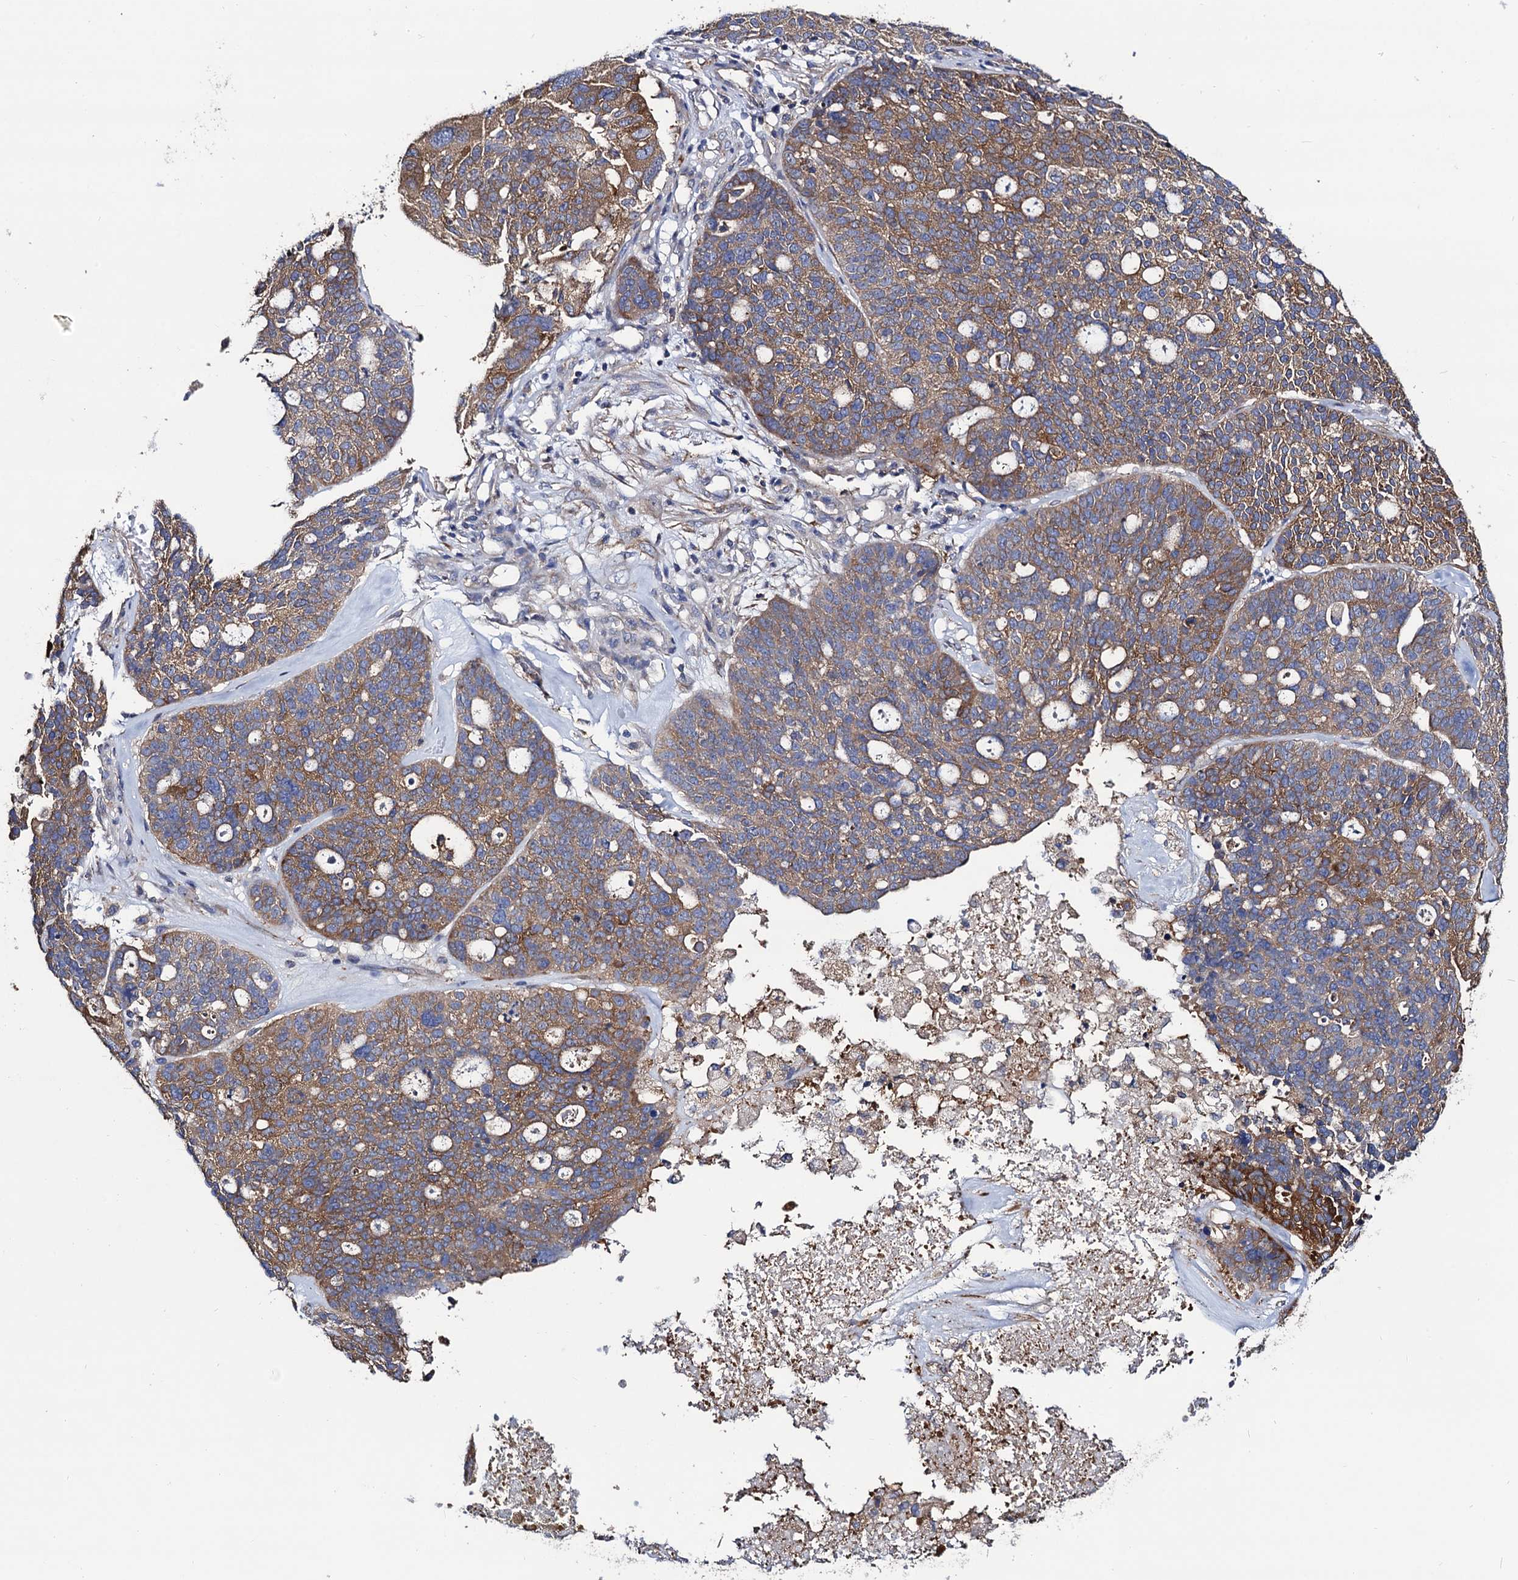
{"staining": {"intensity": "moderate", "quantity": ">75%", "location": "cytoplasmic/membranous"}, "tissue": "ovarian cancer", "cell_type": "Tumor cells", "image_type": "cancer", "snomed": [{"axis": "morphology", "description": "Cystadenocarcinoma, serous, NOS"}, {"axis": "topography", "description": "Ovary"}], "caption": "Immunohistochemical staining of human serous cystadenocarcinoma (ovarian) displays medium levels of moderate cytoplasmic/membranous protein staining in about >75% of tumor cells. The staining was performed using DAB, with brown indicating positive protein expression. Nuclei are stained blue with hematoxylin.", "gene": "DYDC1", "patient": {"sex": "female", "age": 59}}